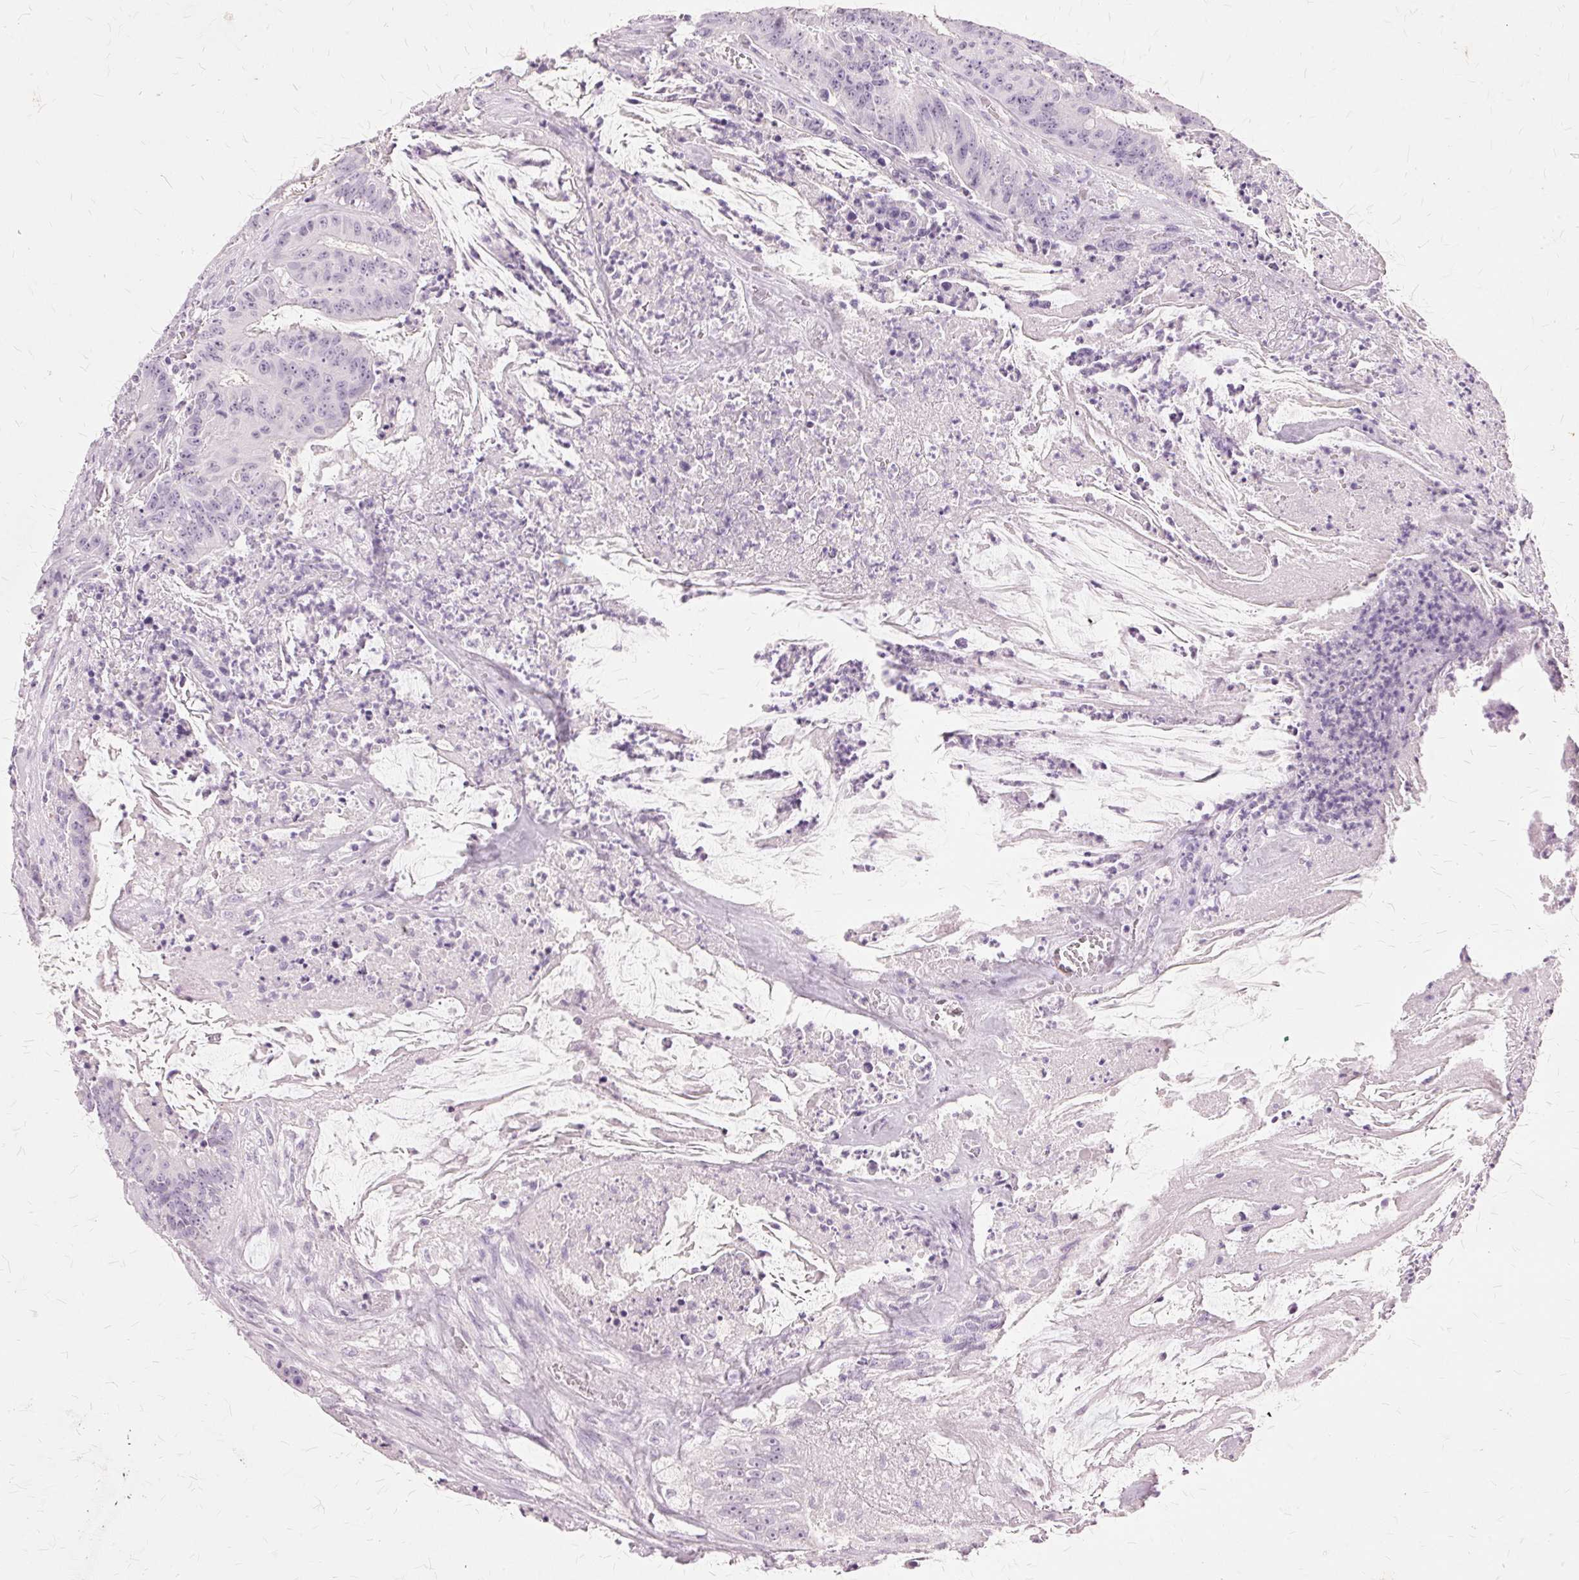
{"staining": {"intensity": "negative", "quantity": "none", "location": "none"}, "tissue": "colorectal cancer", "cell_type": "Tumor cells", "image_type": "cancer", "snomed": [{"axis": "morphology", "description": "Adenocarcinoma, NOS"}, {"axis": "topography", "description": "Colon"}], "caption": "This image is of adenocarcinoma (colorectal) stained with immunohistochemistry (IHC) to label a protein in brown with the nuclei are counter-stained blue. There is no expression in tumor cells.", "gene": "SLC45A3", "patient": {"sex": "male", "age": 33}}